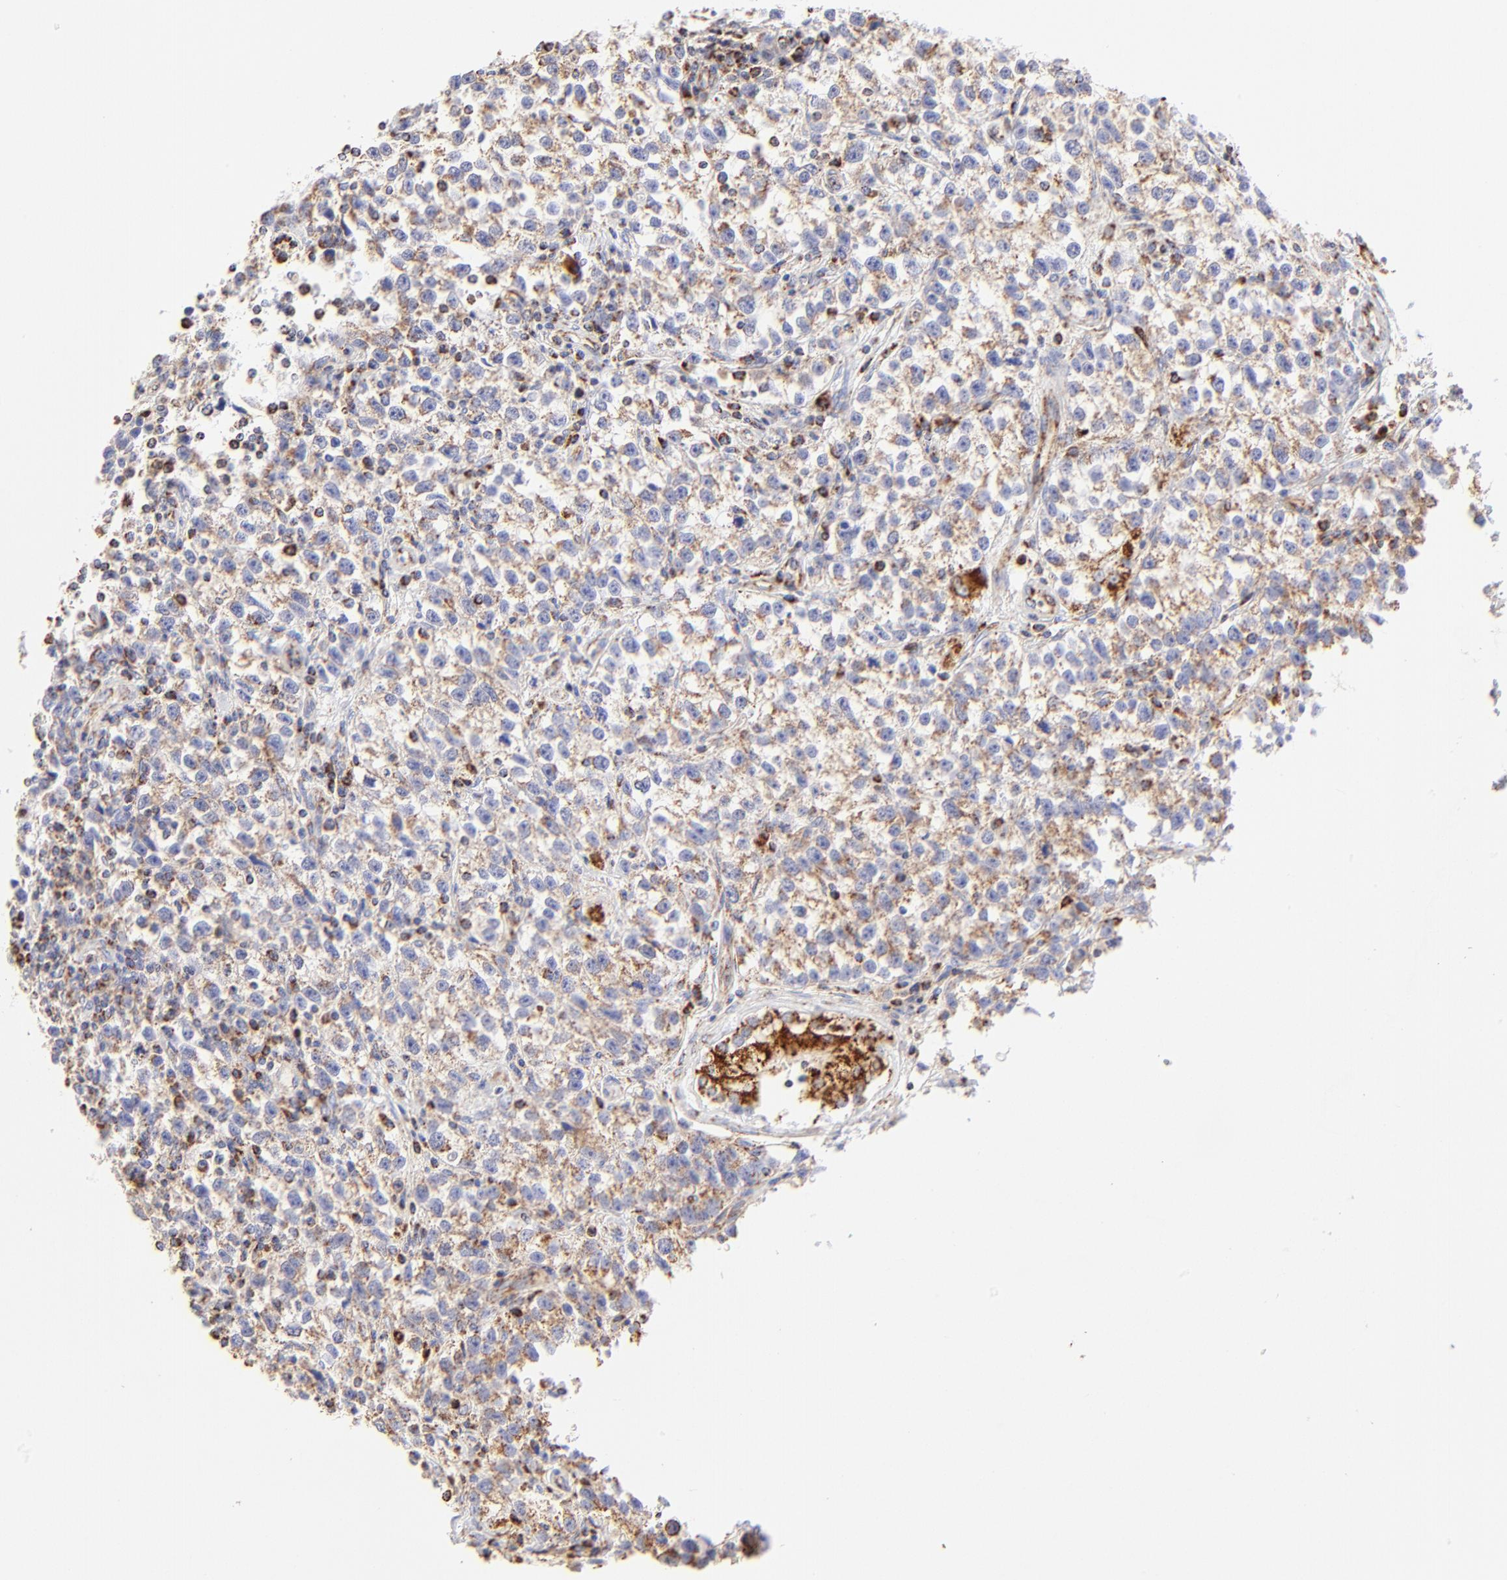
{"staining": {"intensity": "moderate", "quantity": "<25%", "location": "cytoplasmic/membranous"}, "tissue": "testis cancer", "cell_type": "Tumor cells", "image_type": "cancer", "snomed": [{"axis": "morphology", "description": "Seminoma, NOS"}, {"axis": "topography", "description": "Testis"}], "caption": "Tumor cells demonstrate moderate cytoplasmic/membranous staining in about <25% of cells in testis seminoma.", "gene": "ECH1", "patient": {"sex": "male", "age": 38}}